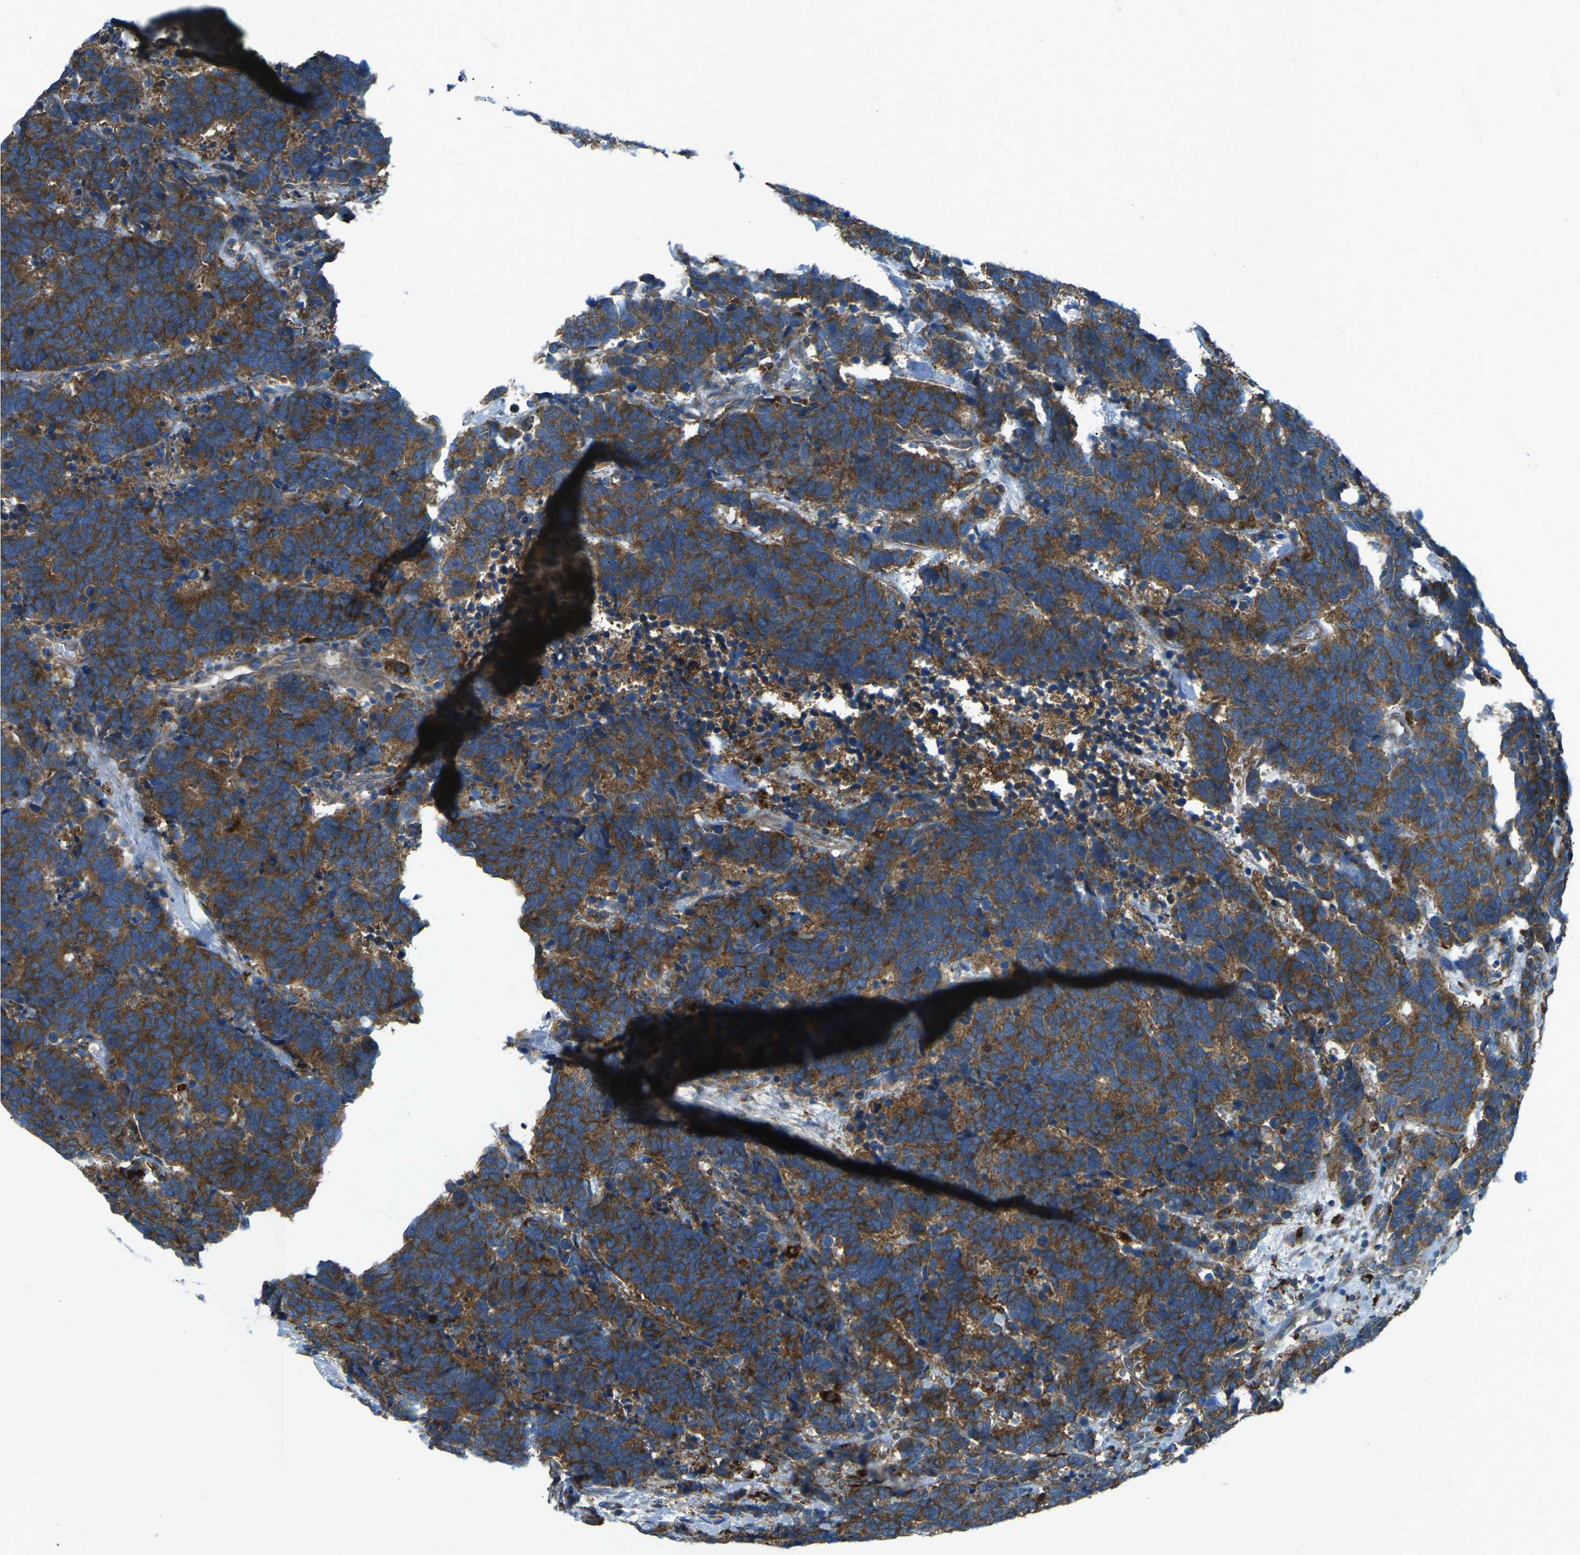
{"staining": {"intensity": "moderate", "quantity": ">75%", "location": "cytoplasmic/membranous"}, "tissue": "carcinoid", "cell_type": "Tumor cells", "image_type": "cancer", "snomed": [{"axis": "morphology", "description": "Carcinoma, NOS"}, {"axis": "morphology", "description": "Carcinoid, malignant, NOS"}, {"axis": "topography", "description": "Urinary bladder"}], "caption": "There is medium levels of moderate cytoplasmic/membranous staining in tumor cells of carcinoid, as demonstrated by immunohistochemical staining (brown color).", "gene": "CDK17", "patient": {"sex": "male", "age": 57}}